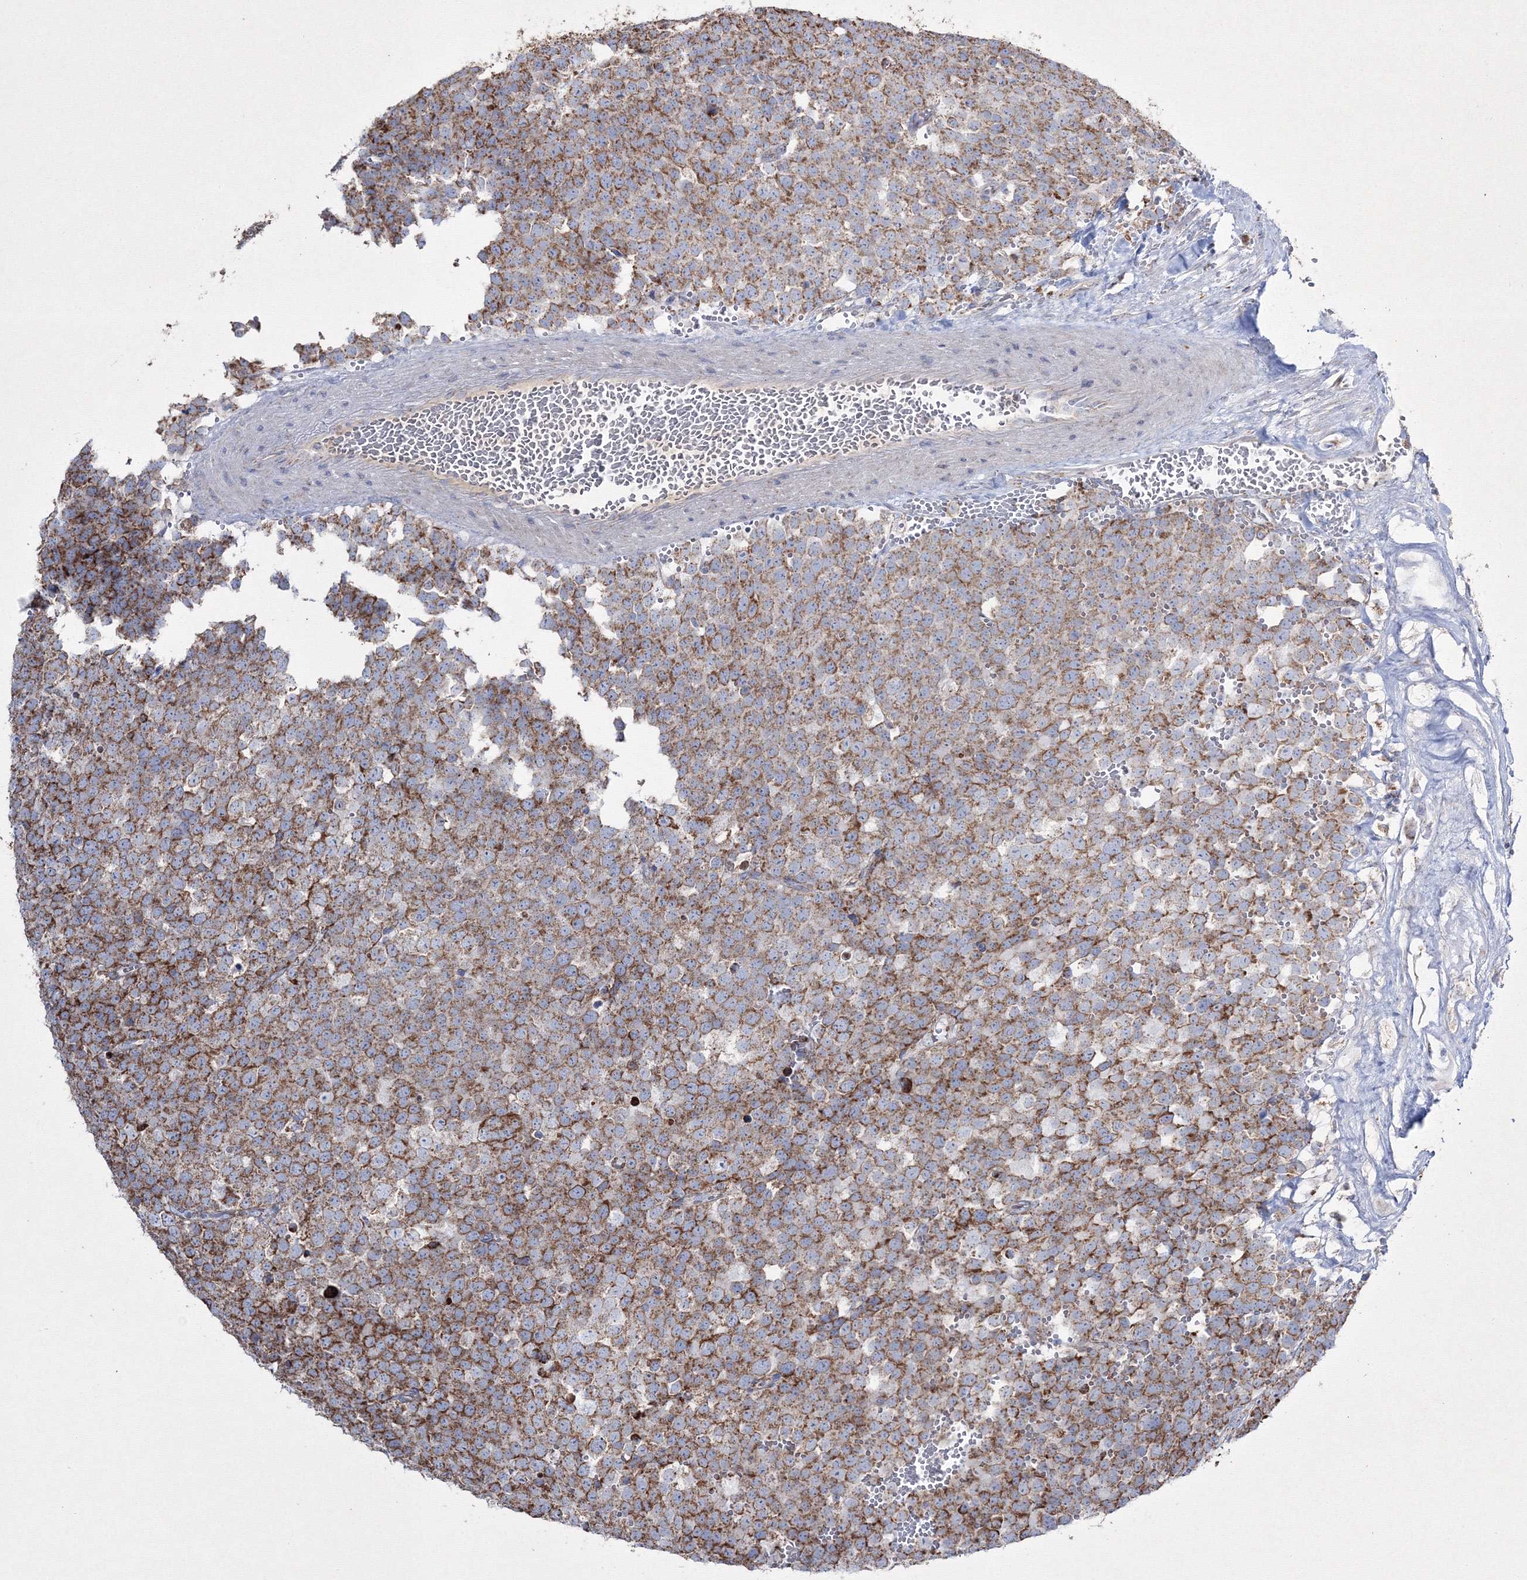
{"staining": {"intensity": "moderate", "quantity": ">75%", "location": "cytoplasmic/membranous"}, "tissue": "testis cancer", "cell_type": "Tumor cells", "image_type": "cancer", "snomed": [{"axis": "morphology", "description": "Seminoma, NOS"}, {"axis": "topography", "description": "Testis"}], "caption": "Immunohistochemistry (IHC) micrograph of seminoma (testis) stained for a protein (brown), which reveals medium levels of moderate cytoplasmic/membranous positivity in approximately >75% of tumor cells.", "gene": "IGSF9", "patient": {"sex": "male", "age": 71}}